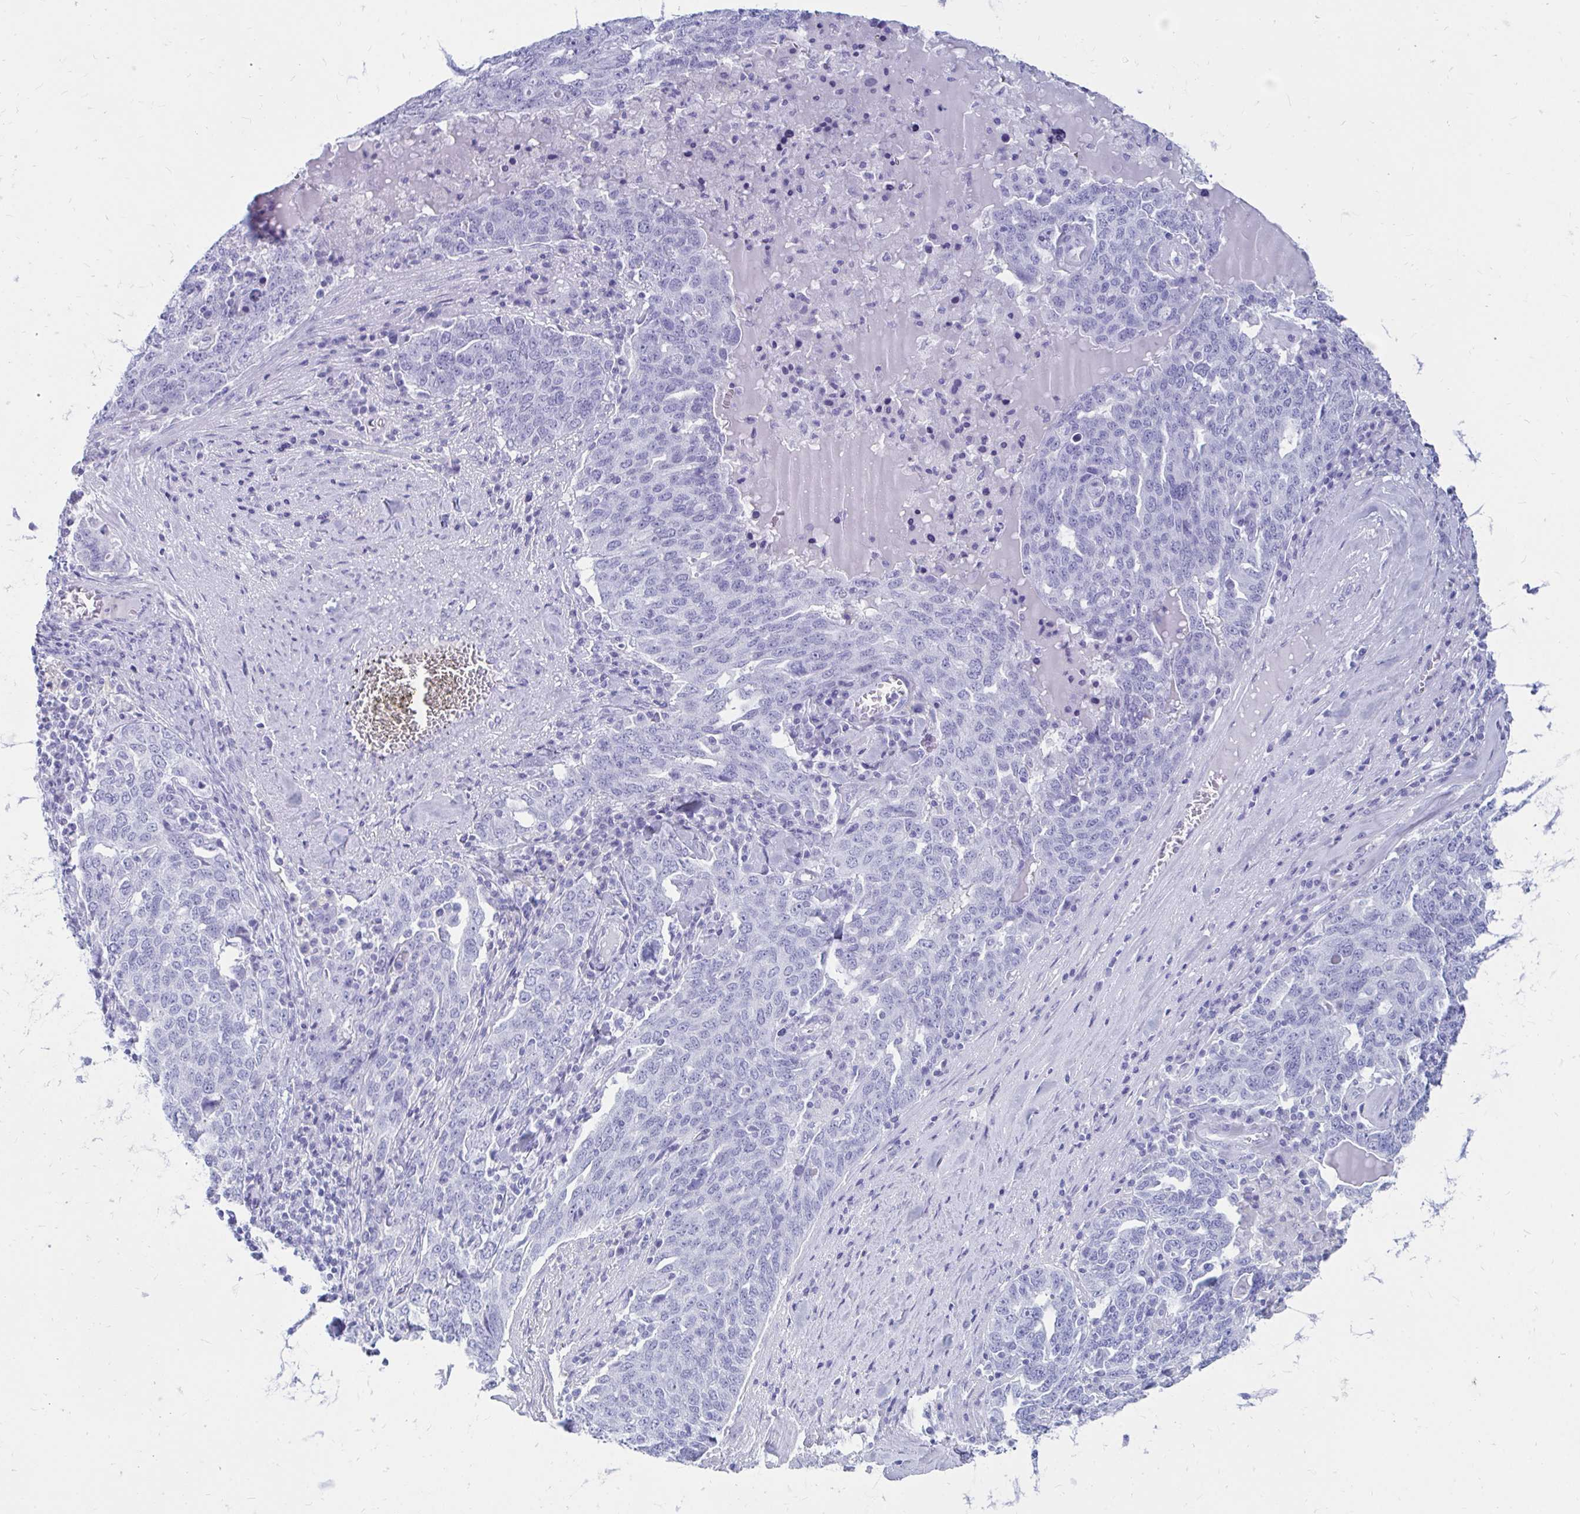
{"staining": {"intensity": "negative", "quantity": "none", "location": "none"}, "tissue": "ovarian cancer", "cell_type": "Tumor cells", "image_type": "cancer", "snomed": [{"axis": "morphology", "description": "Carcinoma, endometroid"}, {"axis": "topography", "description": "Ovary"}], "caption": "This is an IHC photomicrograph of human endometroid carcinoma (ovarian). There is no staining in tumor cells.", "gene": "OR10R2", "patient": {"sex": "female", "age": 62}}